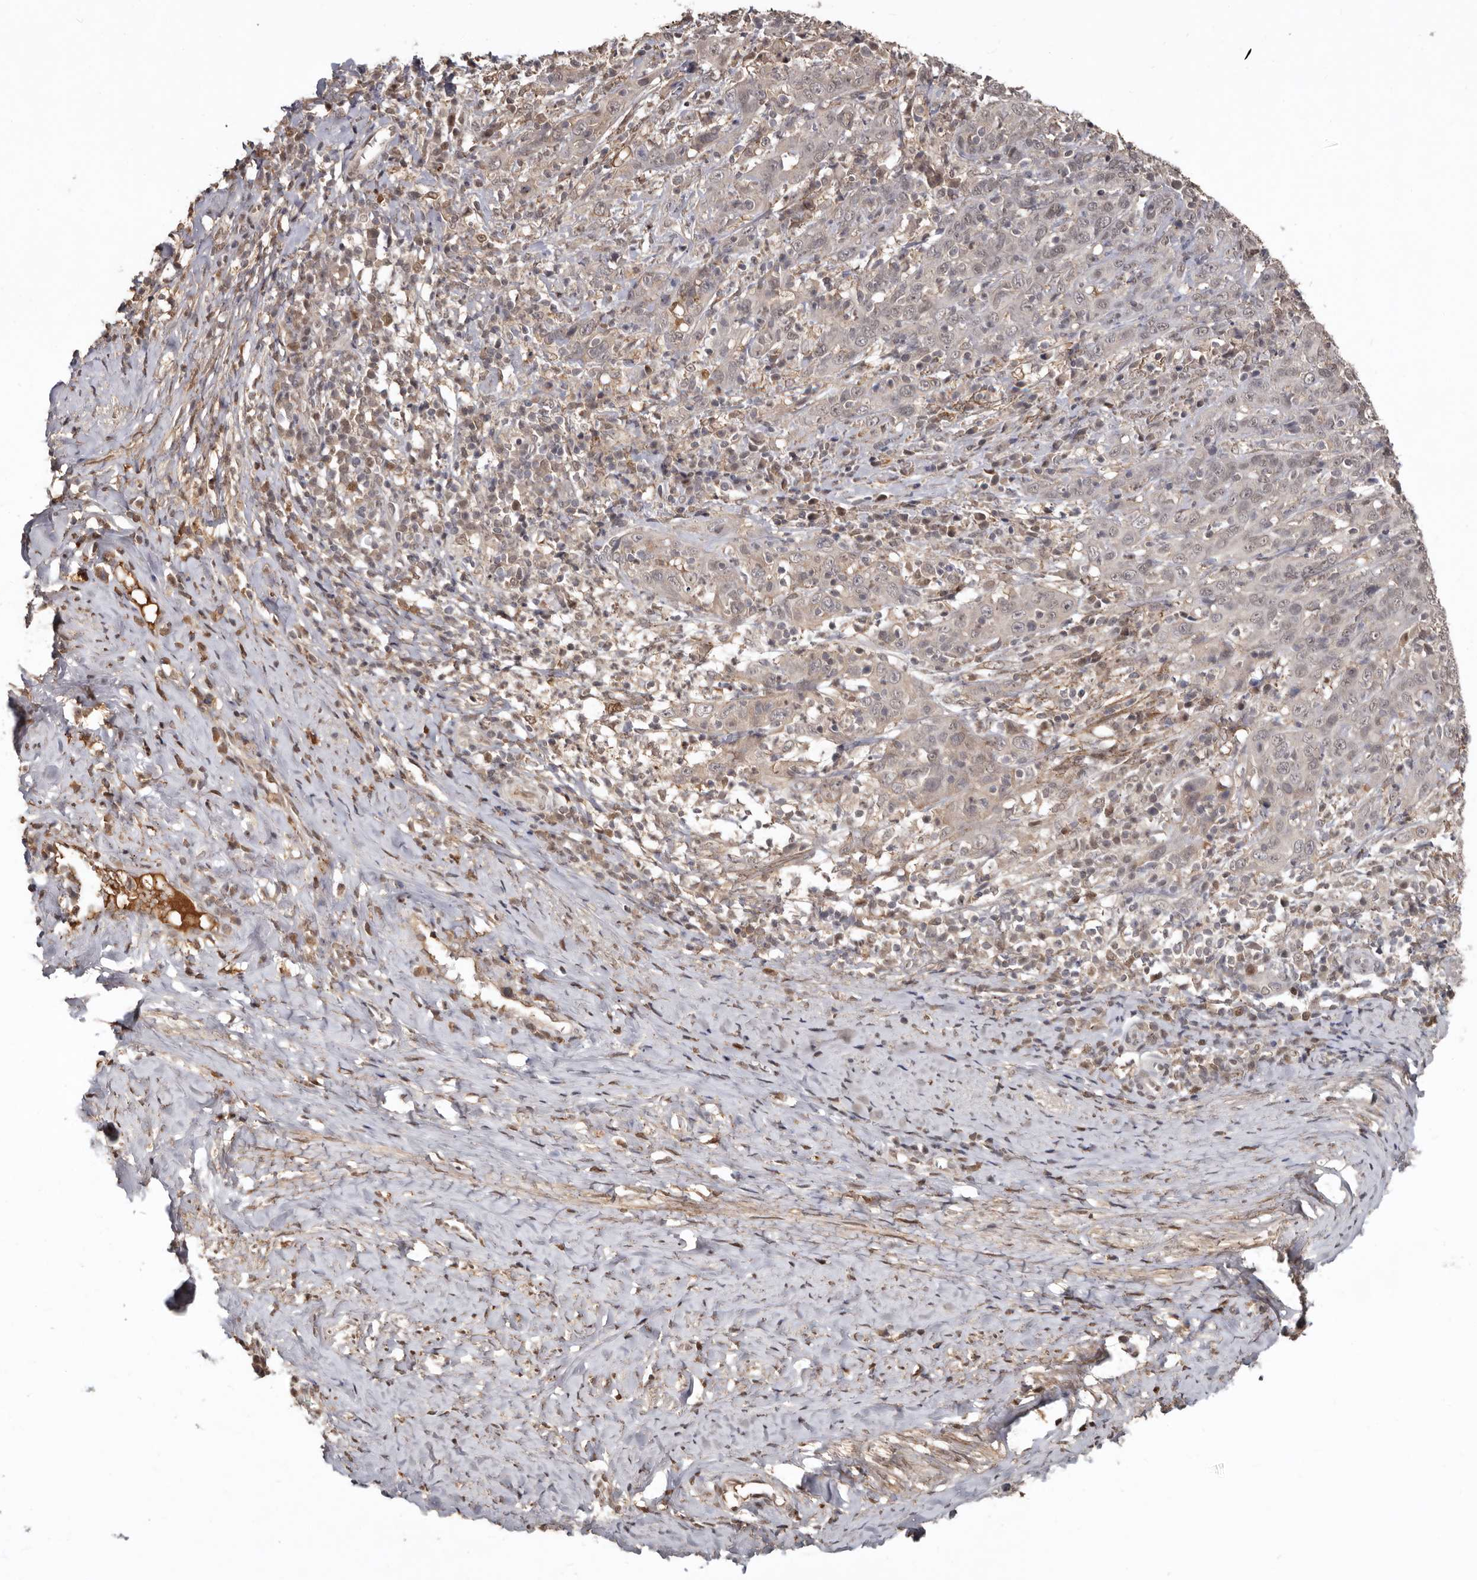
{"staining": {"intensity": "weak", "quantity": "25%-75%", "location": "cytoplasmic/membranous"}, "tissue": "cervical cancer", "cell_type": "Tumor cells", "image_type": "cancer", "snomed": [{"axis": "morphology", "description": "Squamous cell carcinoma, NOS"}, {"axis": "topography", "description": "Cervix"}], "caption": "Protein staining of cervical cancer (squamous cell carcinoma) tissue demonstrates weak cytoplasmic/membranous positivity in approximately 25%-75% of tumor cells.", "gene": "LRGUK", "patient": {"sex": "female", "age": 46}}